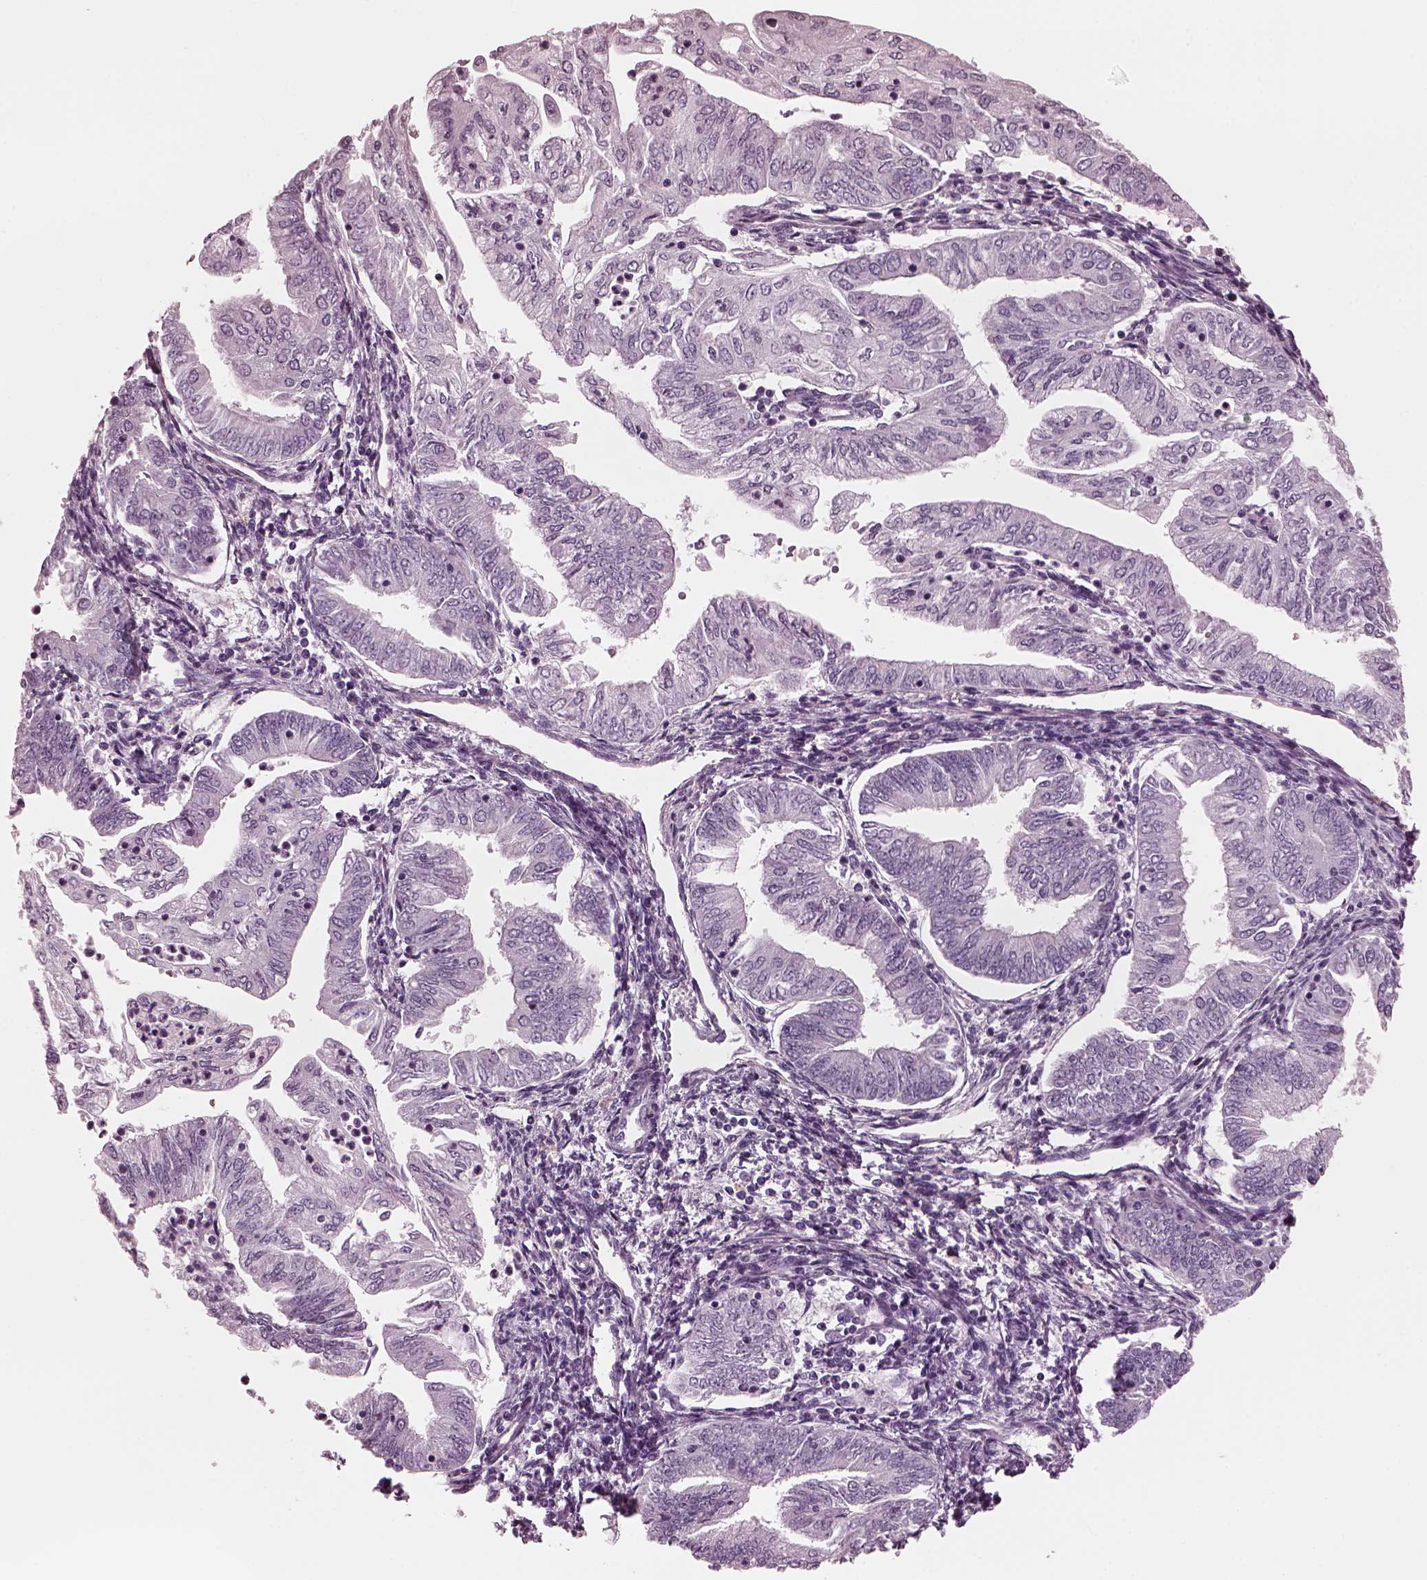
{"staining": {"intensity": "negative", "quantity": "none", "location": "none"}, "tissue": "endometrial cancer", "cell_type": "Tumor cells", "image_type": "cancer", "snomed": [{"axis": "morphology", "description": "Adenocarcinoma, NOS"}, {"axis": "topography", "description": "Endometrium"}], "caption": "Protein analysis of endometrial cancer (adenocarcinoma) demonstrates no significant staining in tumor cells.", "gene": "CGA", "patient": {"sex": "female", "age": 55}}